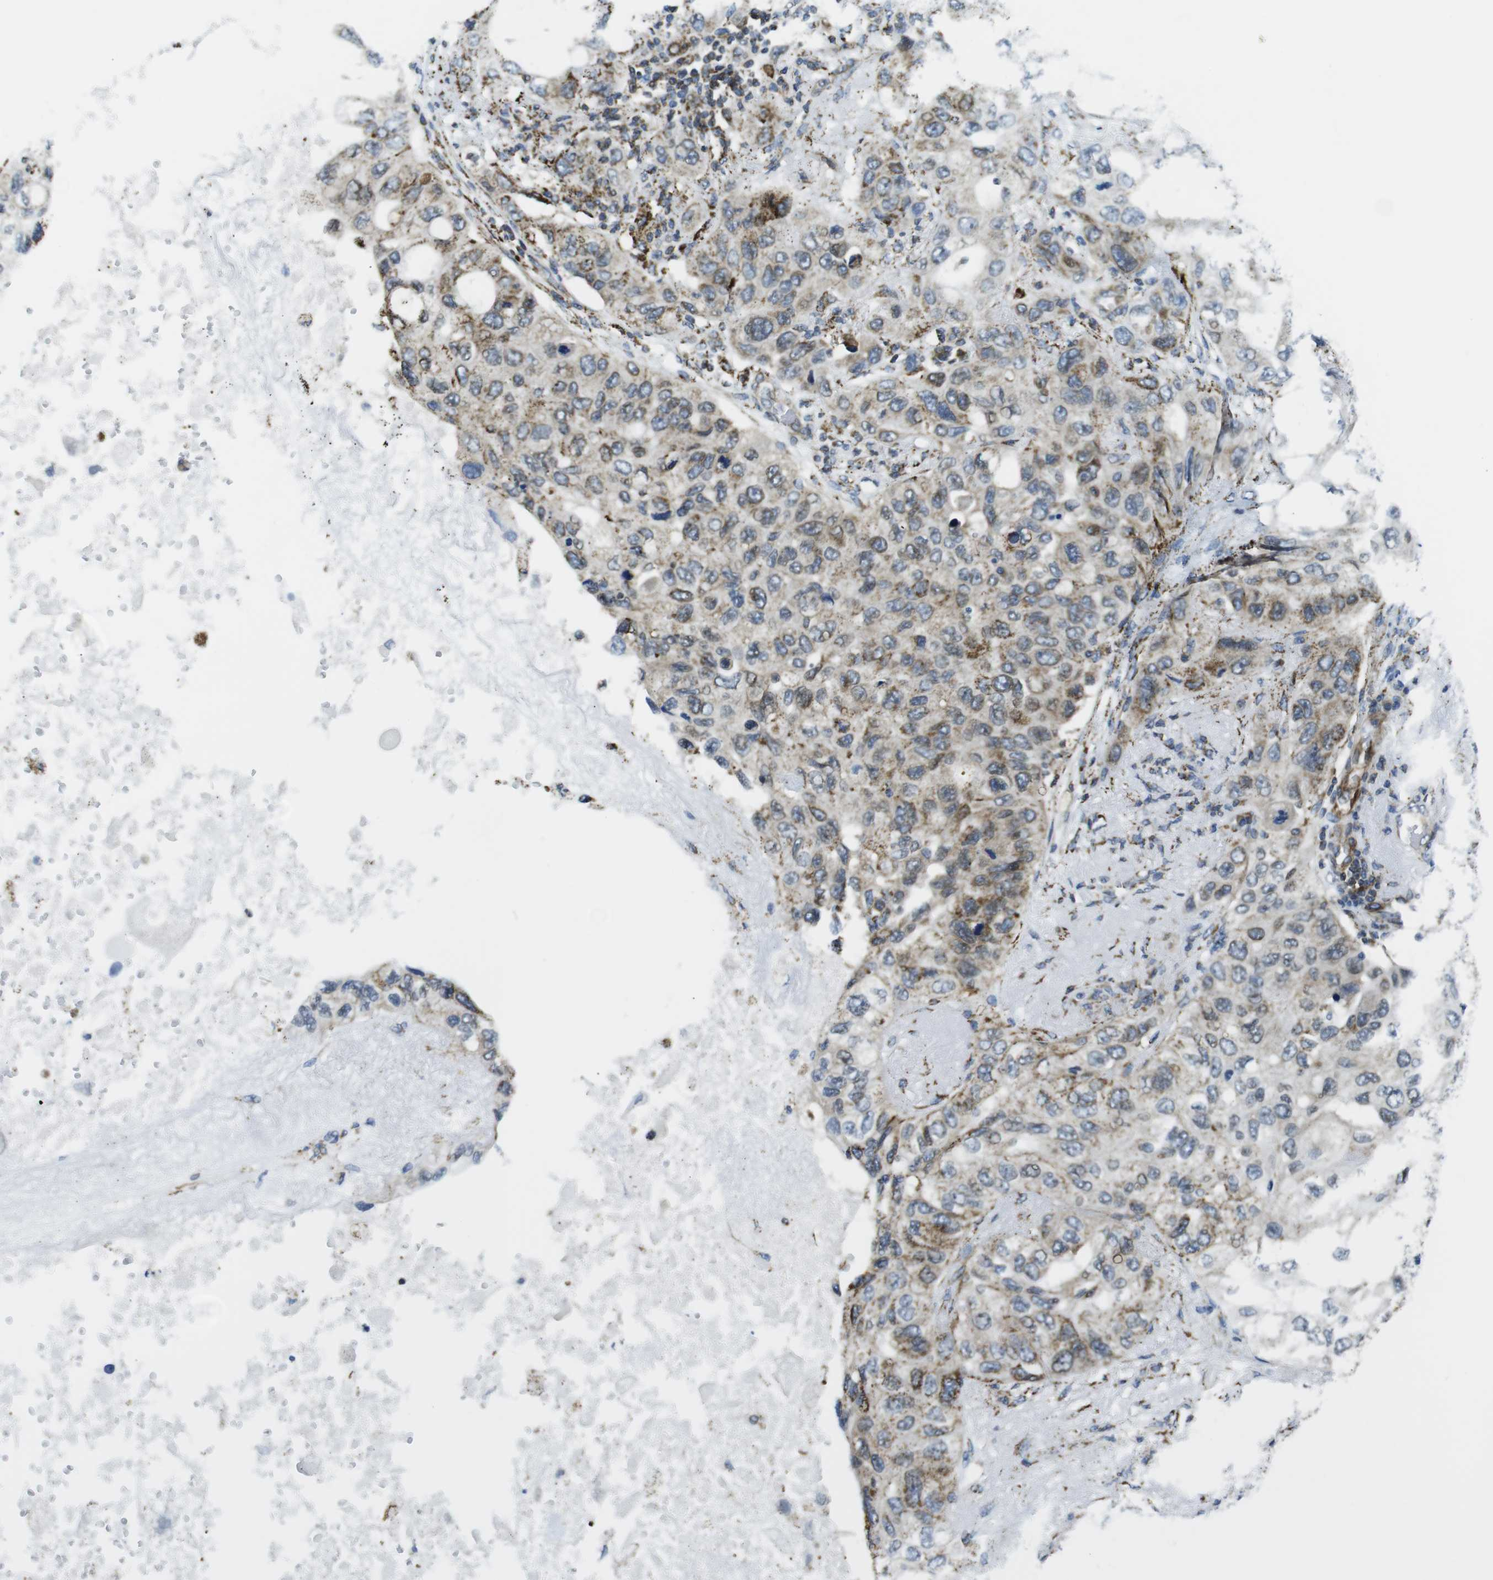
{"staining": {"intensity": "moderate", "quantity": "25%-75%", "location": "cytoplasmic/membranous"}, "tissue": "lung cancer", "cell_type": "Tumor cells", "image_type": "cancer", "snomed": [{"axis": "morphology", "description": "Squamous cell carcinoma, NOS"}, {"axis": "topography", "description": "Lung"}], "caption": "A brown stain labels moderate cytoplasmic/membranous positivity of a protein in lung squamous cell carcinoma tumor cells. (Brightfield microscopy of DAB IHC at high magnification).", "gene": "KCNE3", "patient": {"sex": "female", "age": 73}}